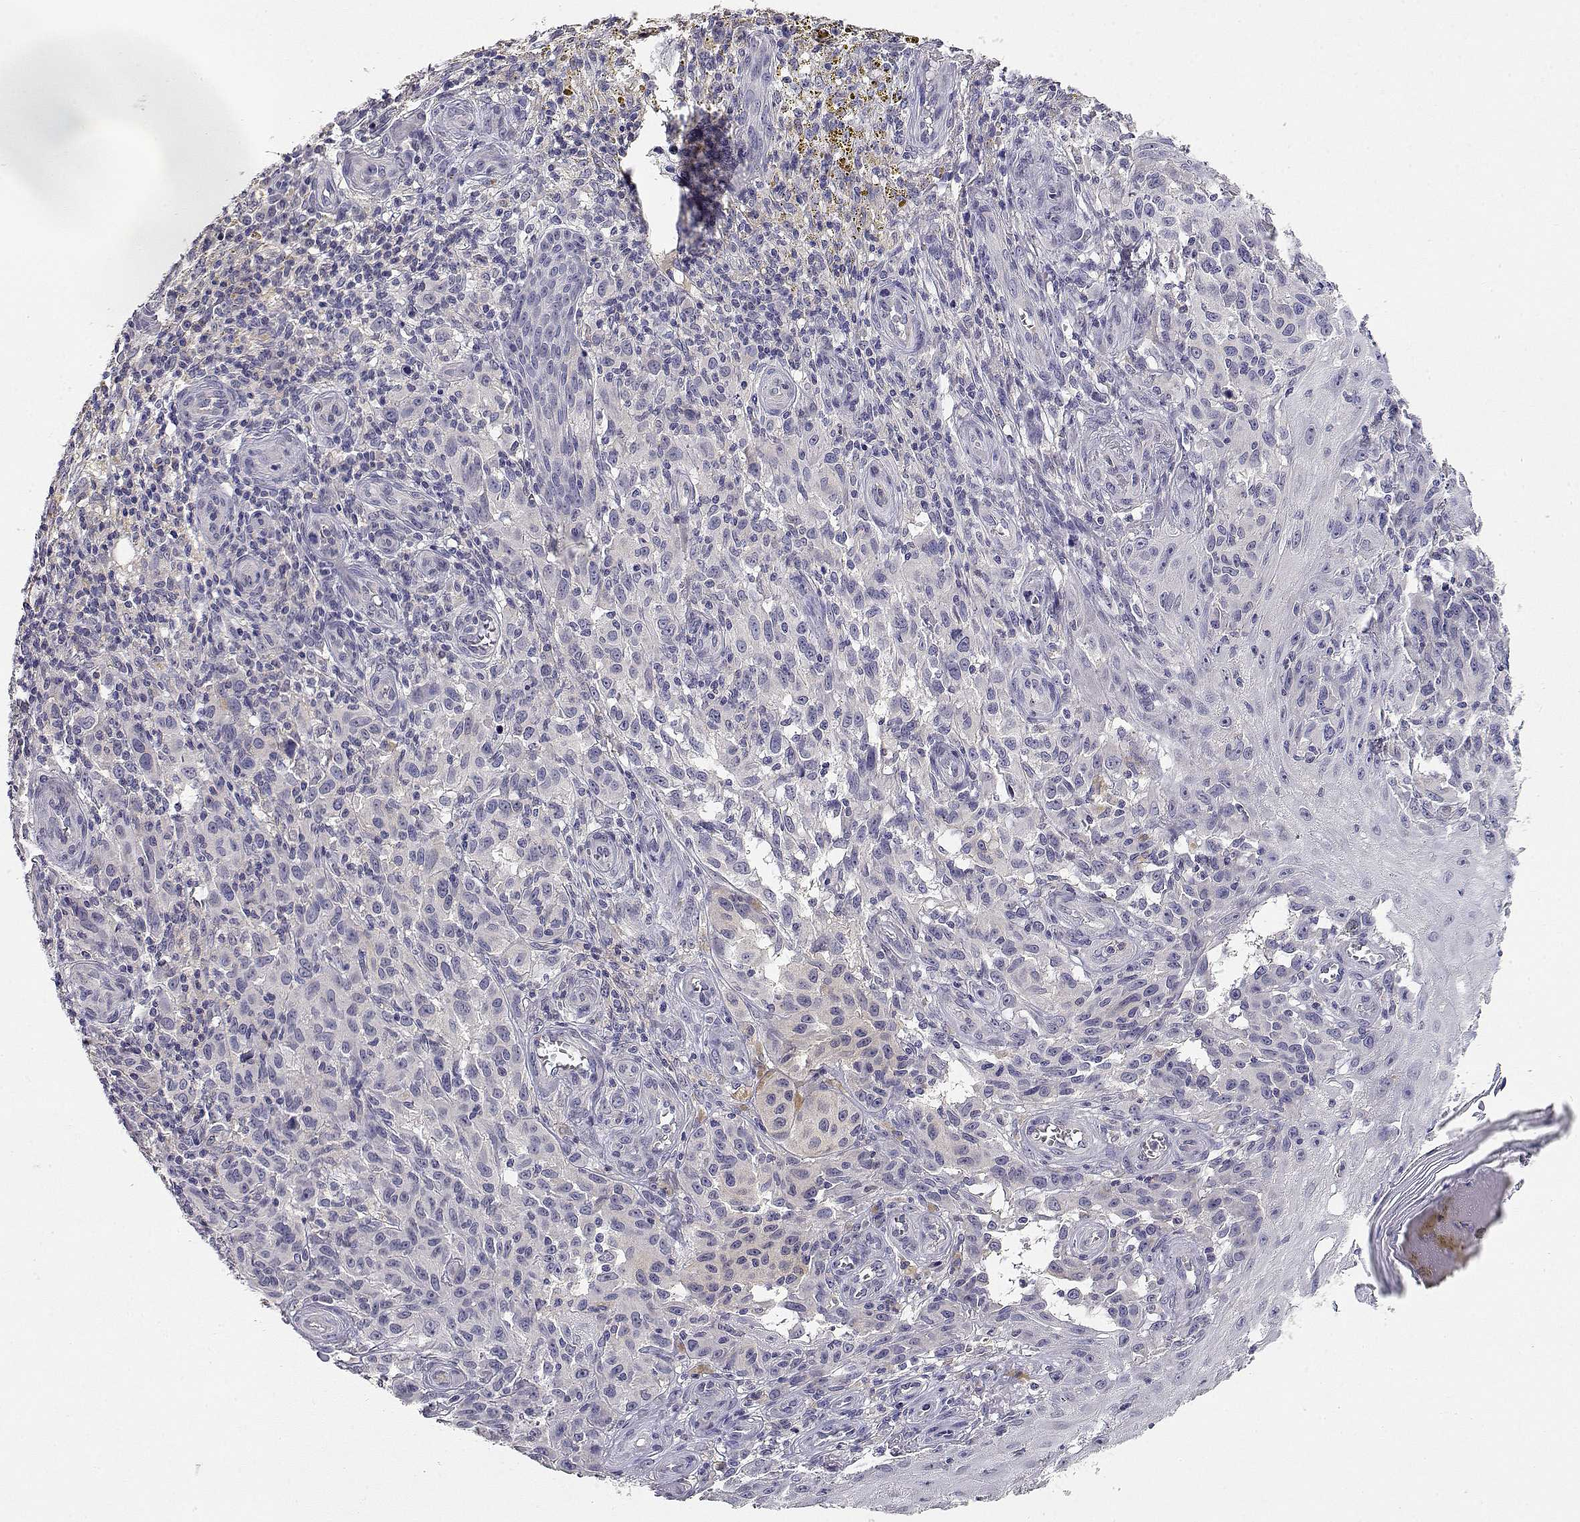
{"staining": {"intensity": "negative", "quantity": "none", "location": "none"}, "tissue": "melanoma", "cell_type": "Tumor cells", "image_type": "cancer", "snomed": [{"axis": "morphology", "description": "Malignant melanoma, NOS"}, {"axis": "topography", "description": "Skin"}], "caption": "Tumor cells show no significant positivity in malignant melanoma. Nuclei are stained in blue.", "gene": "ADA", "patient": {"sex": "female", "age": 53}}